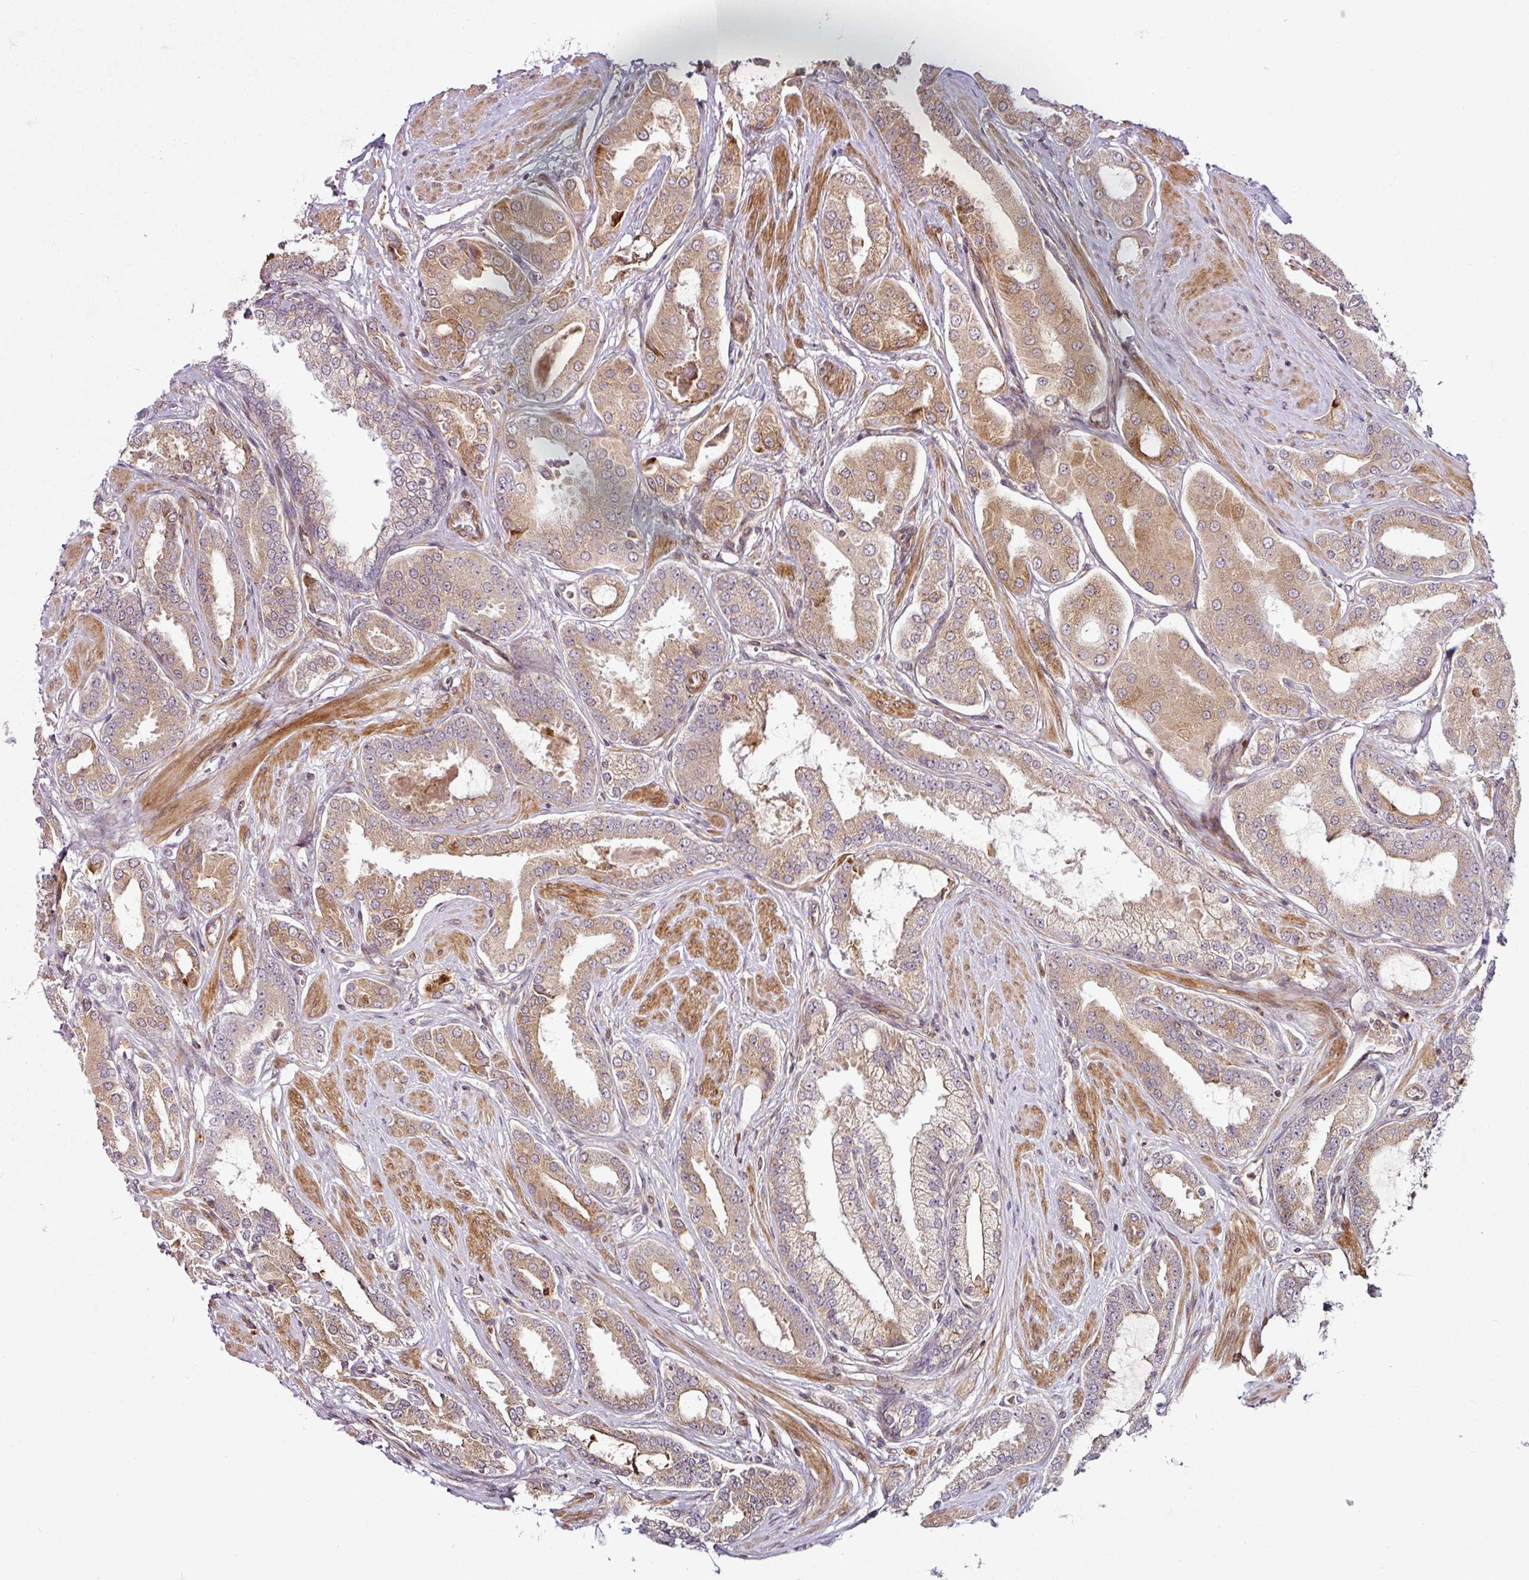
{"staining": {"intensity": "weak", "quantity": ">75%", "location": "cytoplasmic/membranous"}, "tissue": "prostate cancer", "cell_type": "Tumor cells", "image_type": "cancer", "snomed": [{"axis": "morphology", "description": "Adenocarcinoma, Low grade"}, {"axis": "topography", "description": "Prostate"}], "caption": "Protein analysis of prostate cancer tissue displays weak cytoplasmic/membranous positivity in approximately >75% of tumor cells.", "gene": "ATAT1", "patient": {"sex": "male", "age": 42}}